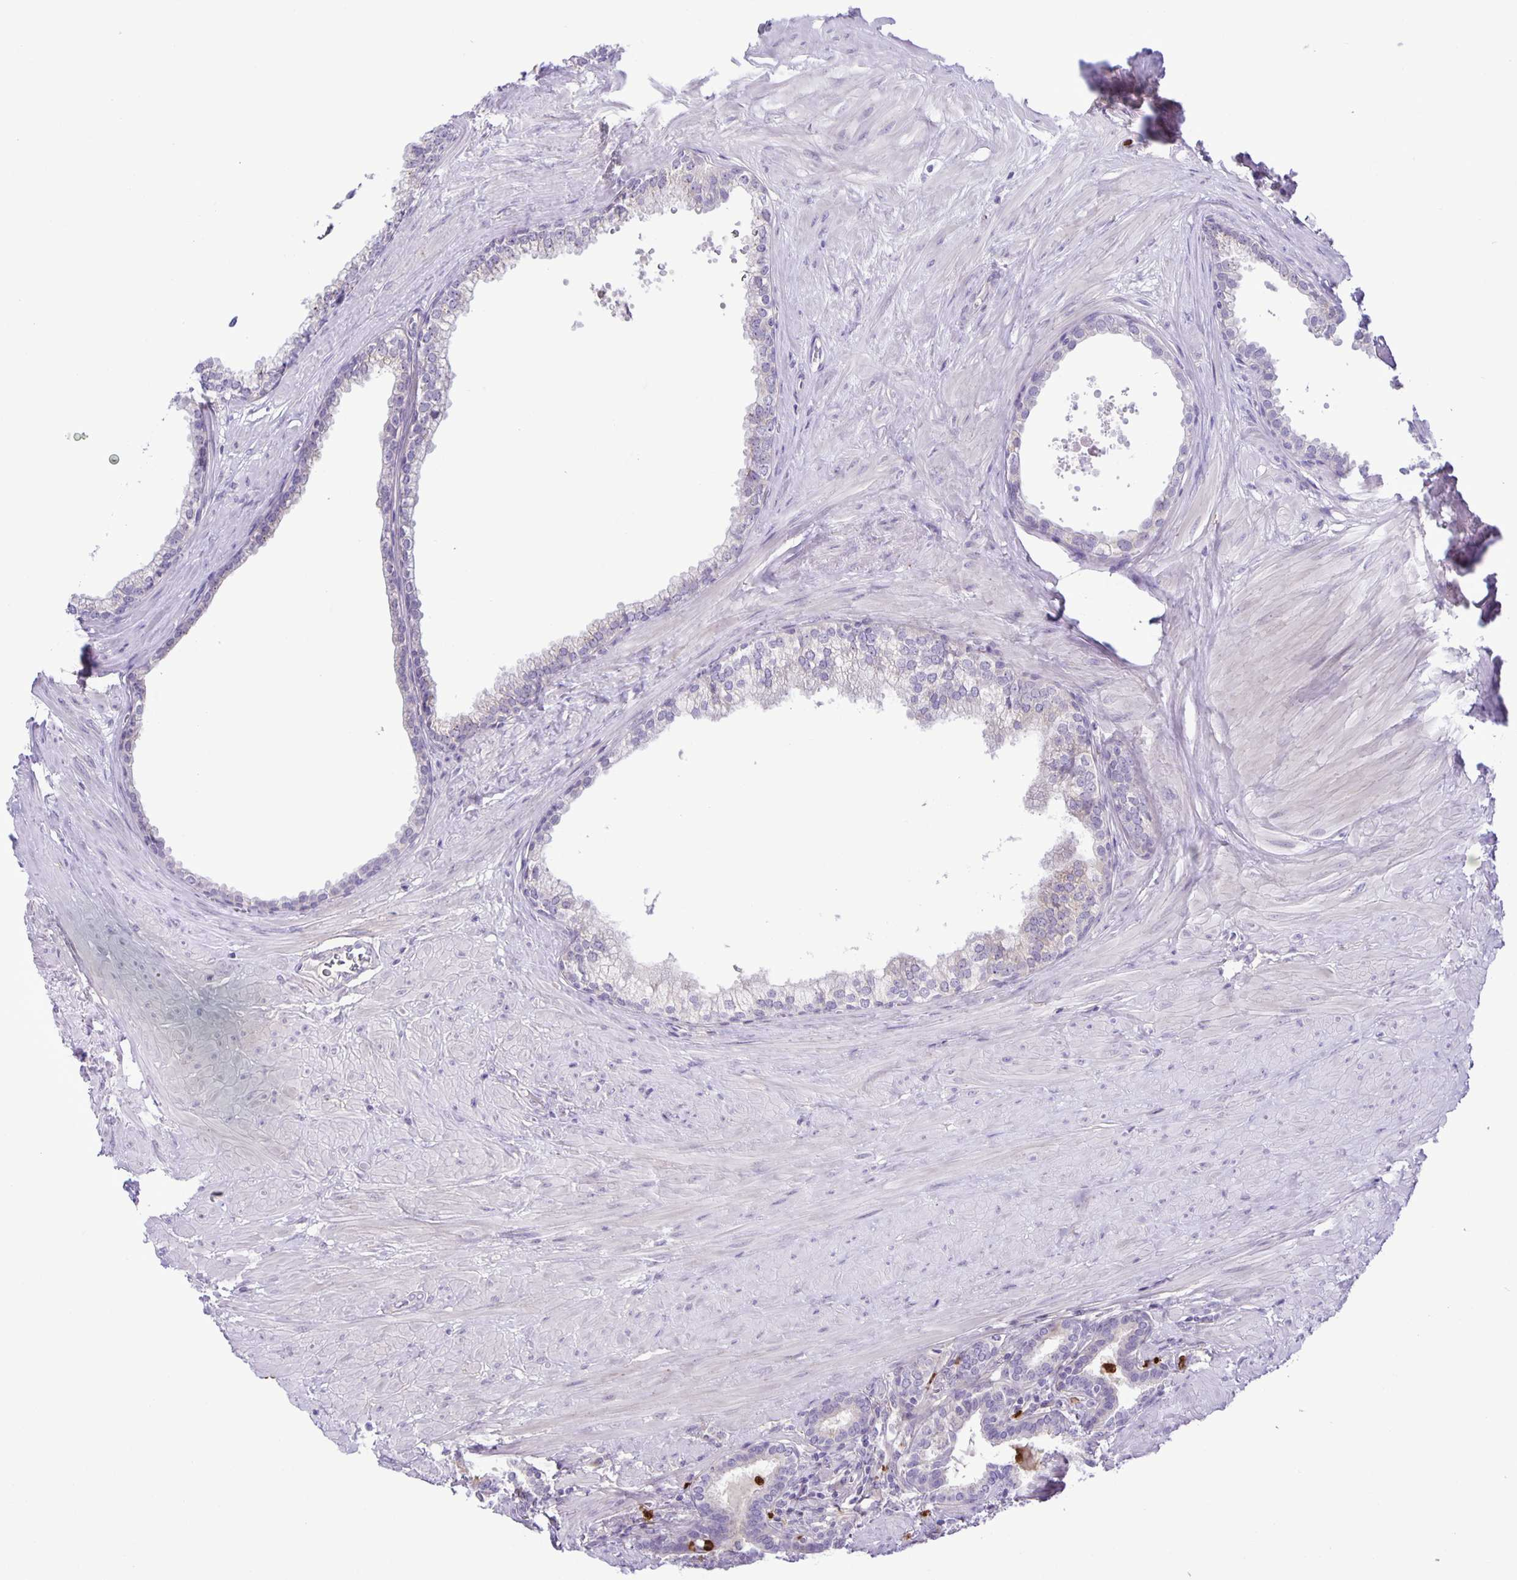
{"staining": {"intensity": "negative", "quantity": "none", "location": "none"}, "tissue": "prostate", "cell_type": "Glandular cells", "image_type": "normal", "snomed": [{"axis": "morphology", "description": "Normal tissue, NOS"}, {"axis": "topography", "description": "Prostate"}, {"axis": "topography", "description": "Peripheral nerve tissue"}], "caption": "An immunohistochemistry histopathology image of normal prostate is shown. There is no staining in glandular cells of prostate. (DAB (3,3'-diaminobenzidine) immunohistochemistry visualized using brightfield microscopy, high magnification).", "gene": "ADCK1", "patient": {"sex": "male", "age": 55}}